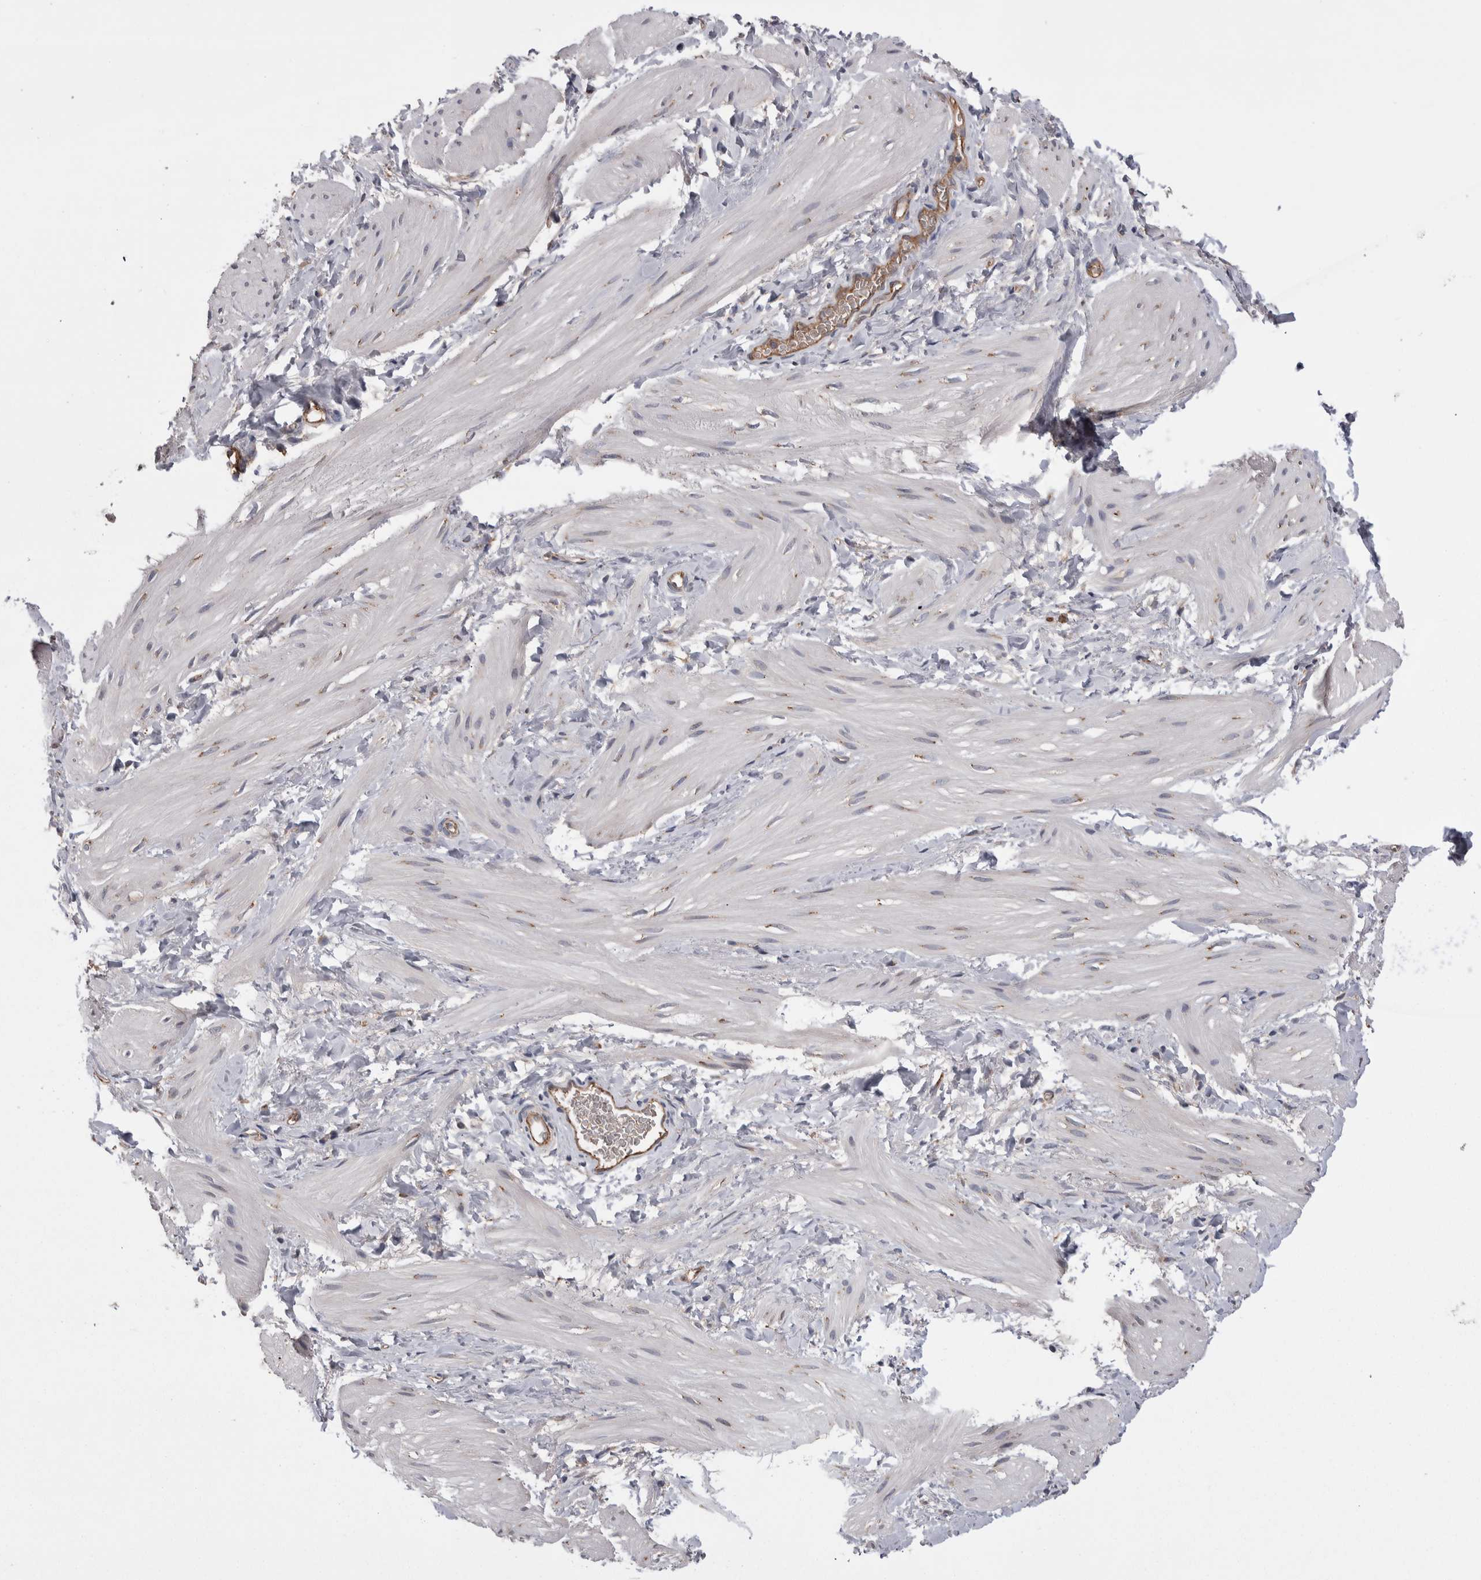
{"staining": {"intensity": "negative", "quantity": "none", "location": "none"}, "tissue": "smooth muscle", "cell_type": "Smooth muscle cells", "image_type": "normal", "snomed": [{"axis": "morphology", "description": "Normal tissue, NOS"}, {"axis": "topography", "description": "Smooth muscle"}], "caption": "High power microscopy micrograph of an IHC histopathology image of normal smooth muscle, revealing no significant expression in smooth muscle cells. The staining was performed using DAB (3,3'-diaminobenzidine) to visualize the protein expression in brown, while the nuclei were stained in blue with hematoxylin (Magnification: 20x).", "gene": "LIMA1", "patient": {"sex": "male", "age": 16}}